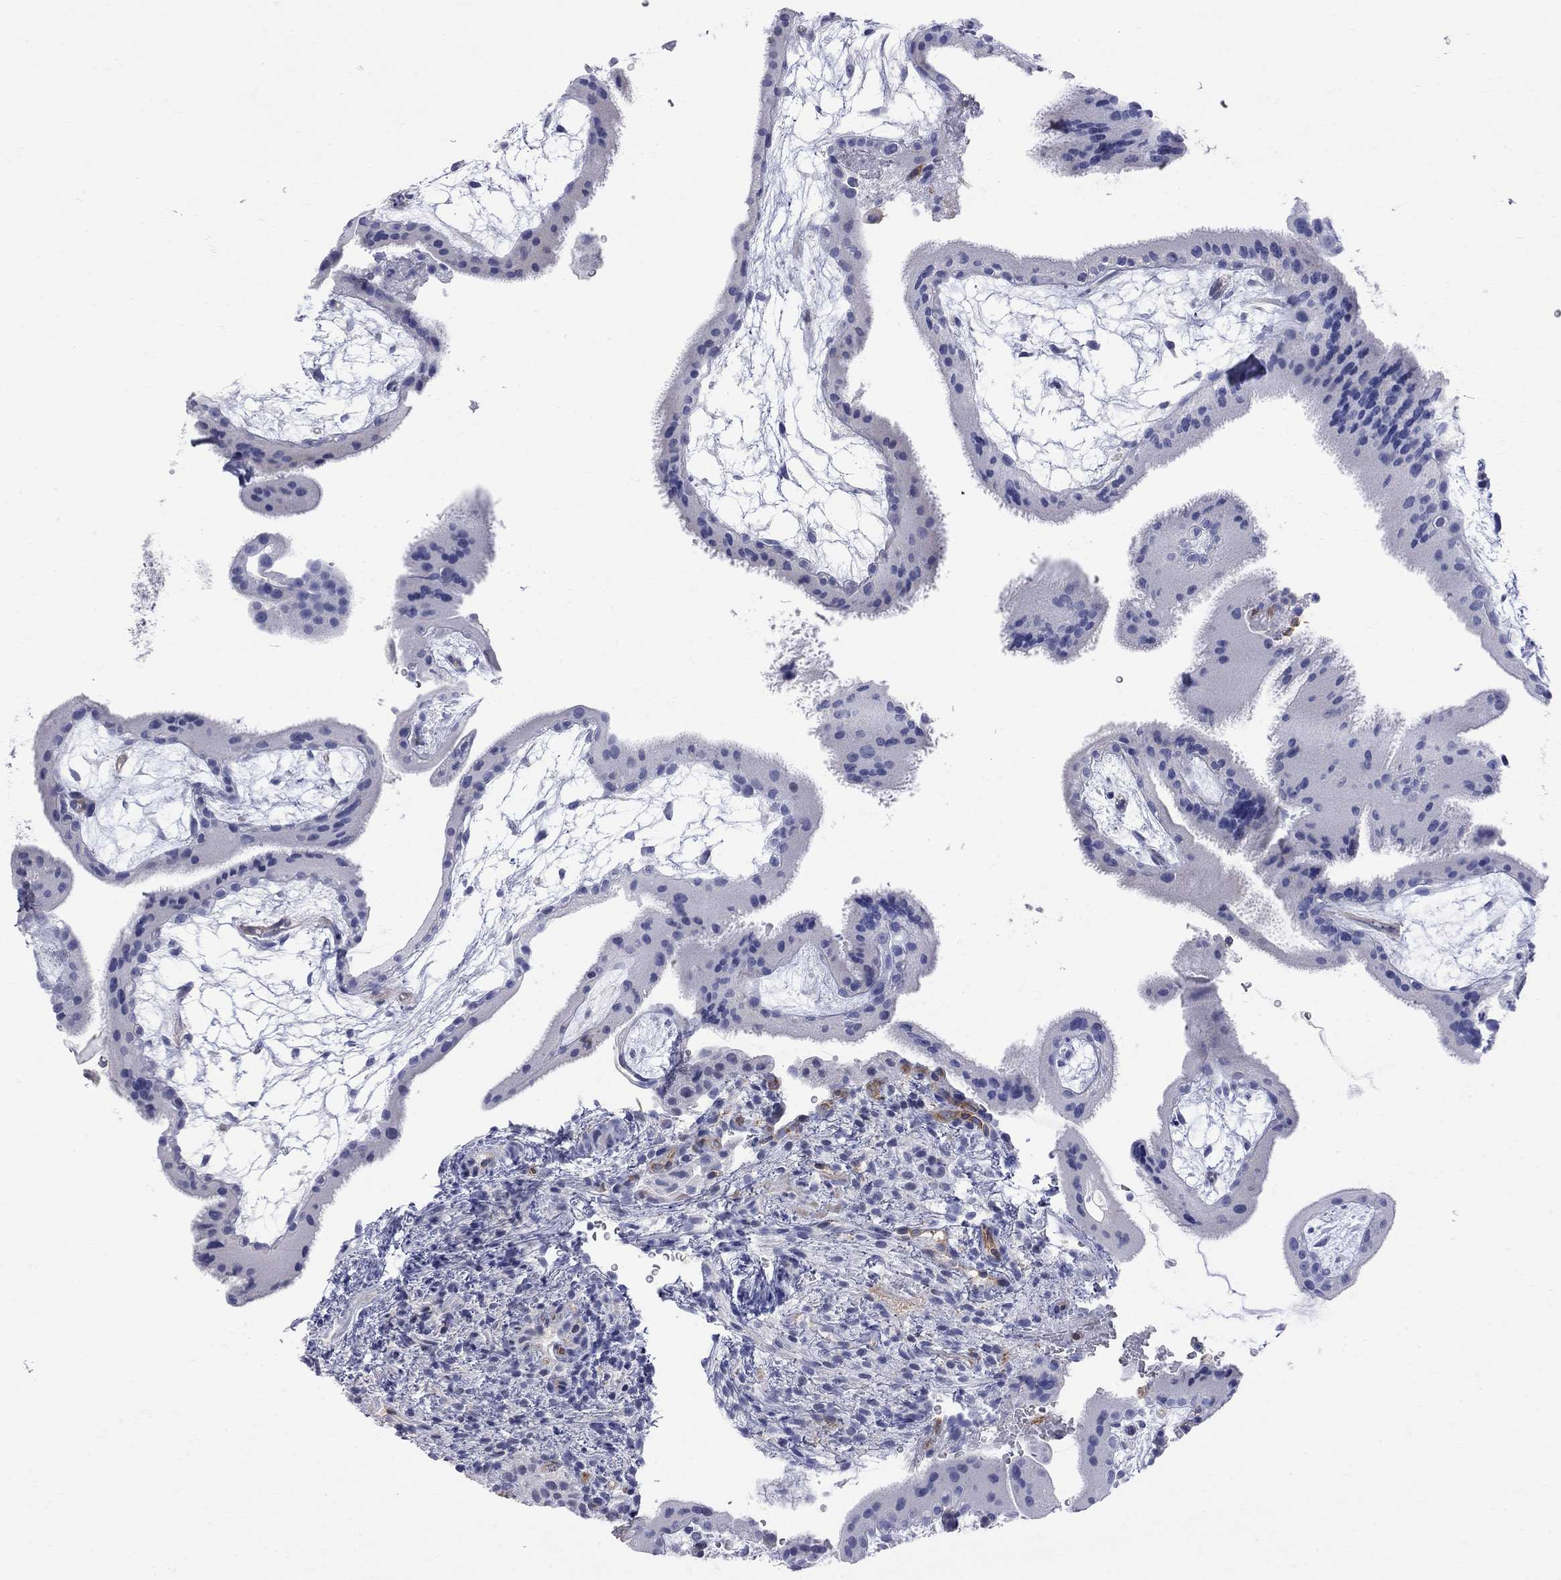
{"staining": {"intensity": "negative", "quantity": "none", "location": "none"}, "tissue": "placenta", "cell_type": "Decidual cells", "image_type": "normal", "snomed": [{"axis": "morphology", "description": "Normal tissue, NOS"}, {"axis": "topography", "description": "Placenta"}], "caption": "High magnification brightfield microscopy of benign placenta stained with DAB (brown) and counterstained with hematoxylin (blue): decidual cells show no significant staining. The staining was performed using DAB to visualize the protein expression in brown, while the nuclei were stained in blue with hematoxylin (Magnification: 20x).", "gene": "ABI3", "patient": {"sex": "female", "age": 19}}